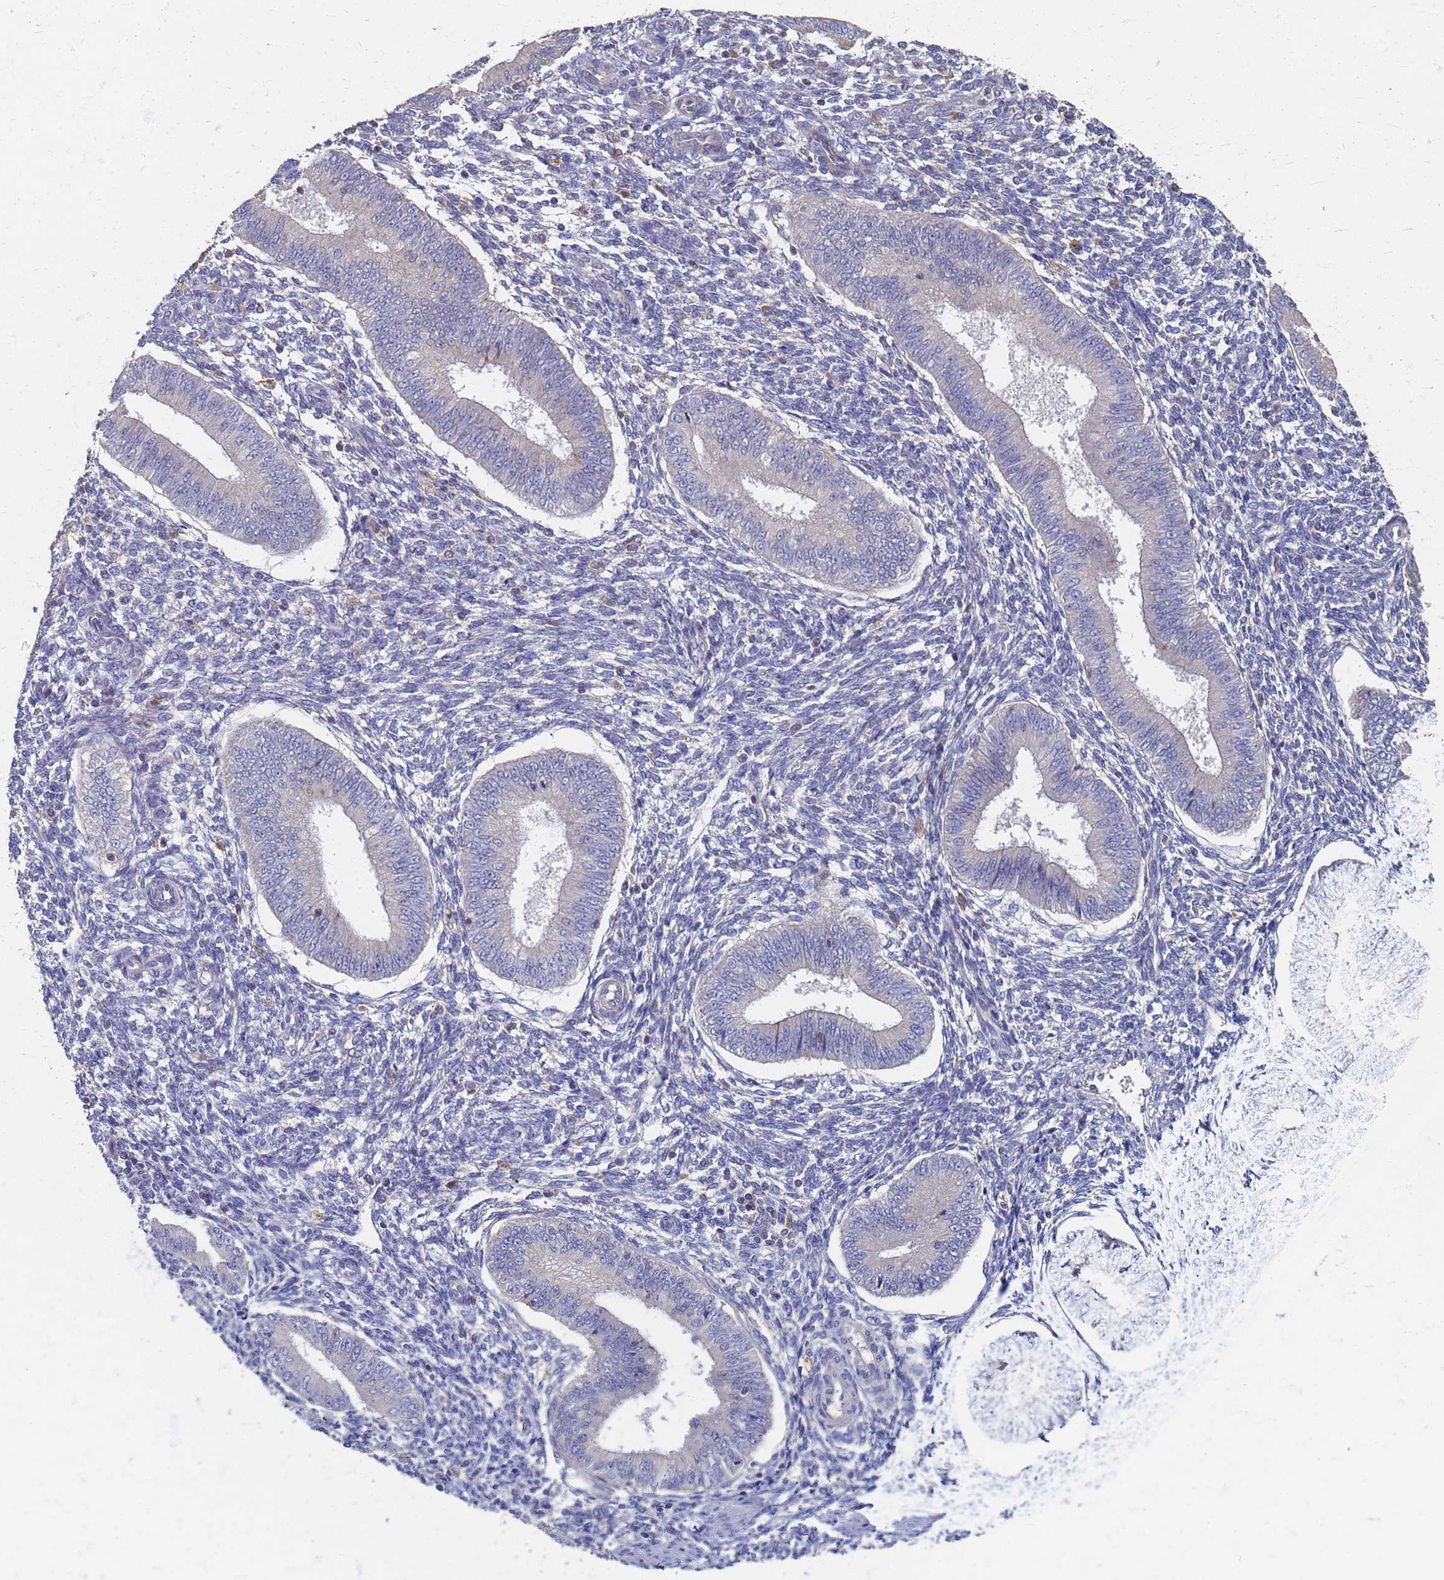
{"staining": {"intensity": "weak", "quantity": "<25%", "location": "cytoplasmic/membranous"}, "tissue": "endometrium", "cell_type": "Cells in endometrial stroma", "image_type": "normal", "snomed": [{"axis": "morphology", "description": "Normal tissue, NOS"}, {"axis": "topography", "description": "Uterus"}, {"axis": "topography", "description": "Endometrium"}], "caption": "A high-resolution micrograph shows IHC staining of unremarkable endometrium, which shows no significant staining in cells in endometrial stroma.", "gene": "KRCC1", "patient": {"sex": "female", "age": 48}}